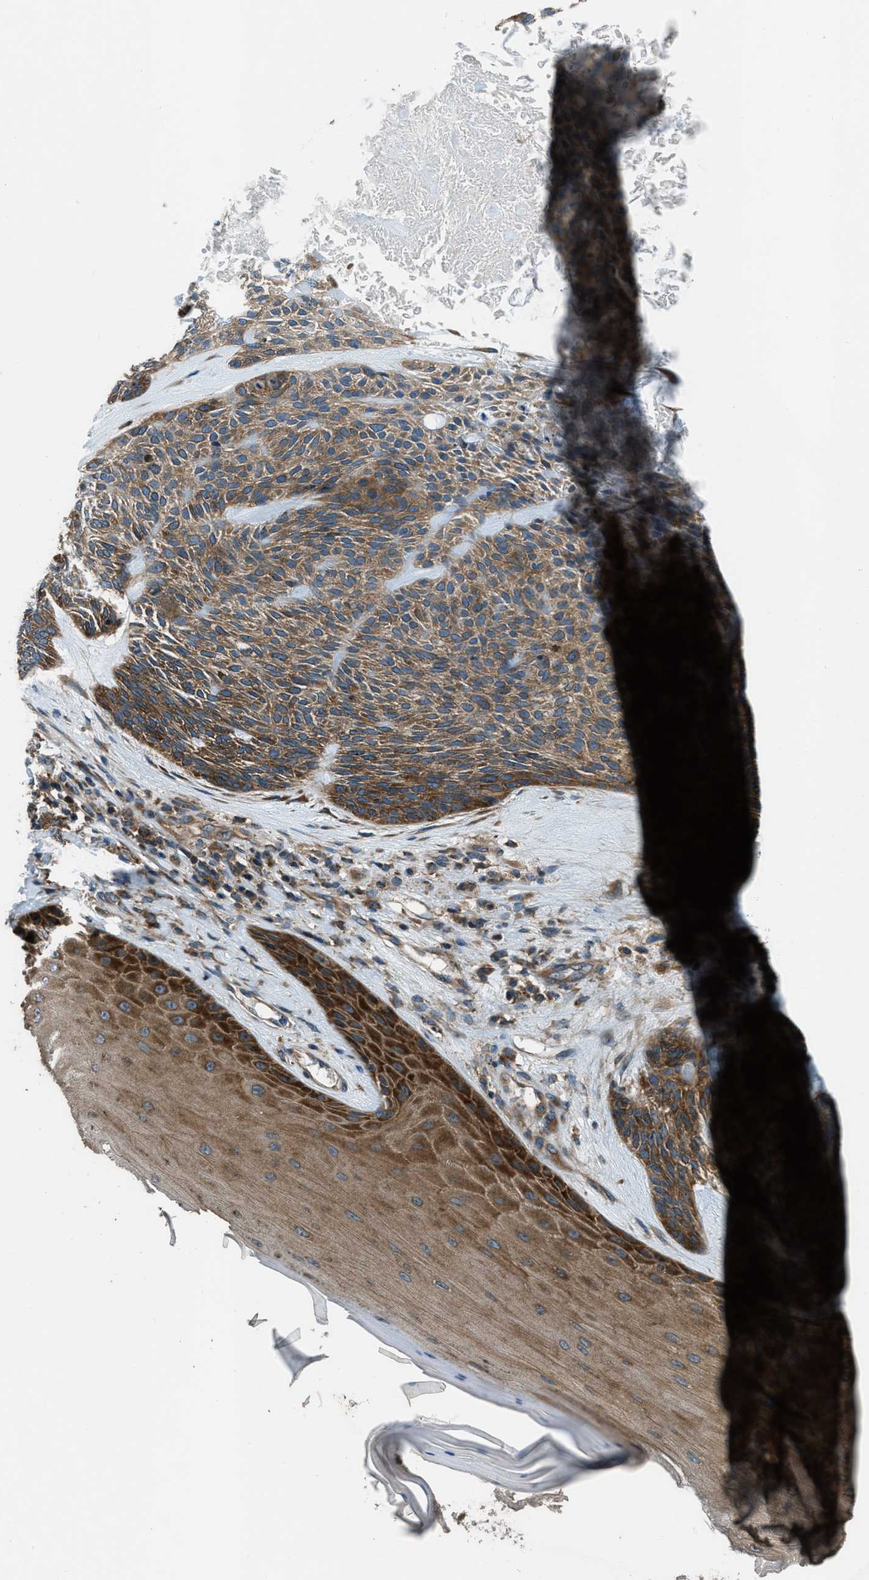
{"staining": {"intensity": "moderate", "quantity": ">75%", "location": "cytoplasmic/membranous"}, "tissue": "skin cancer", "cell_type": "Tumor cells", "image_type": "cancer", "snomed": [{"axis": "morphology", "description": "Basal cell carcinoma"}, {"axis": "topography", "description": "Skin"}], "caption": "Immunohistochemistry histopathology image of neoplastic tissue: basal cell carcinoma (skin) stained using immunohistochemistry (IHC) shows medium levels of moderate protein expression localized specifically in the cytoplasmic/membranous of tumor cells, appearing as a cytoplasmic/membranous brown color.", "gene": "ARFGAP2", "patient": {"sex": "male", "age": 55}}